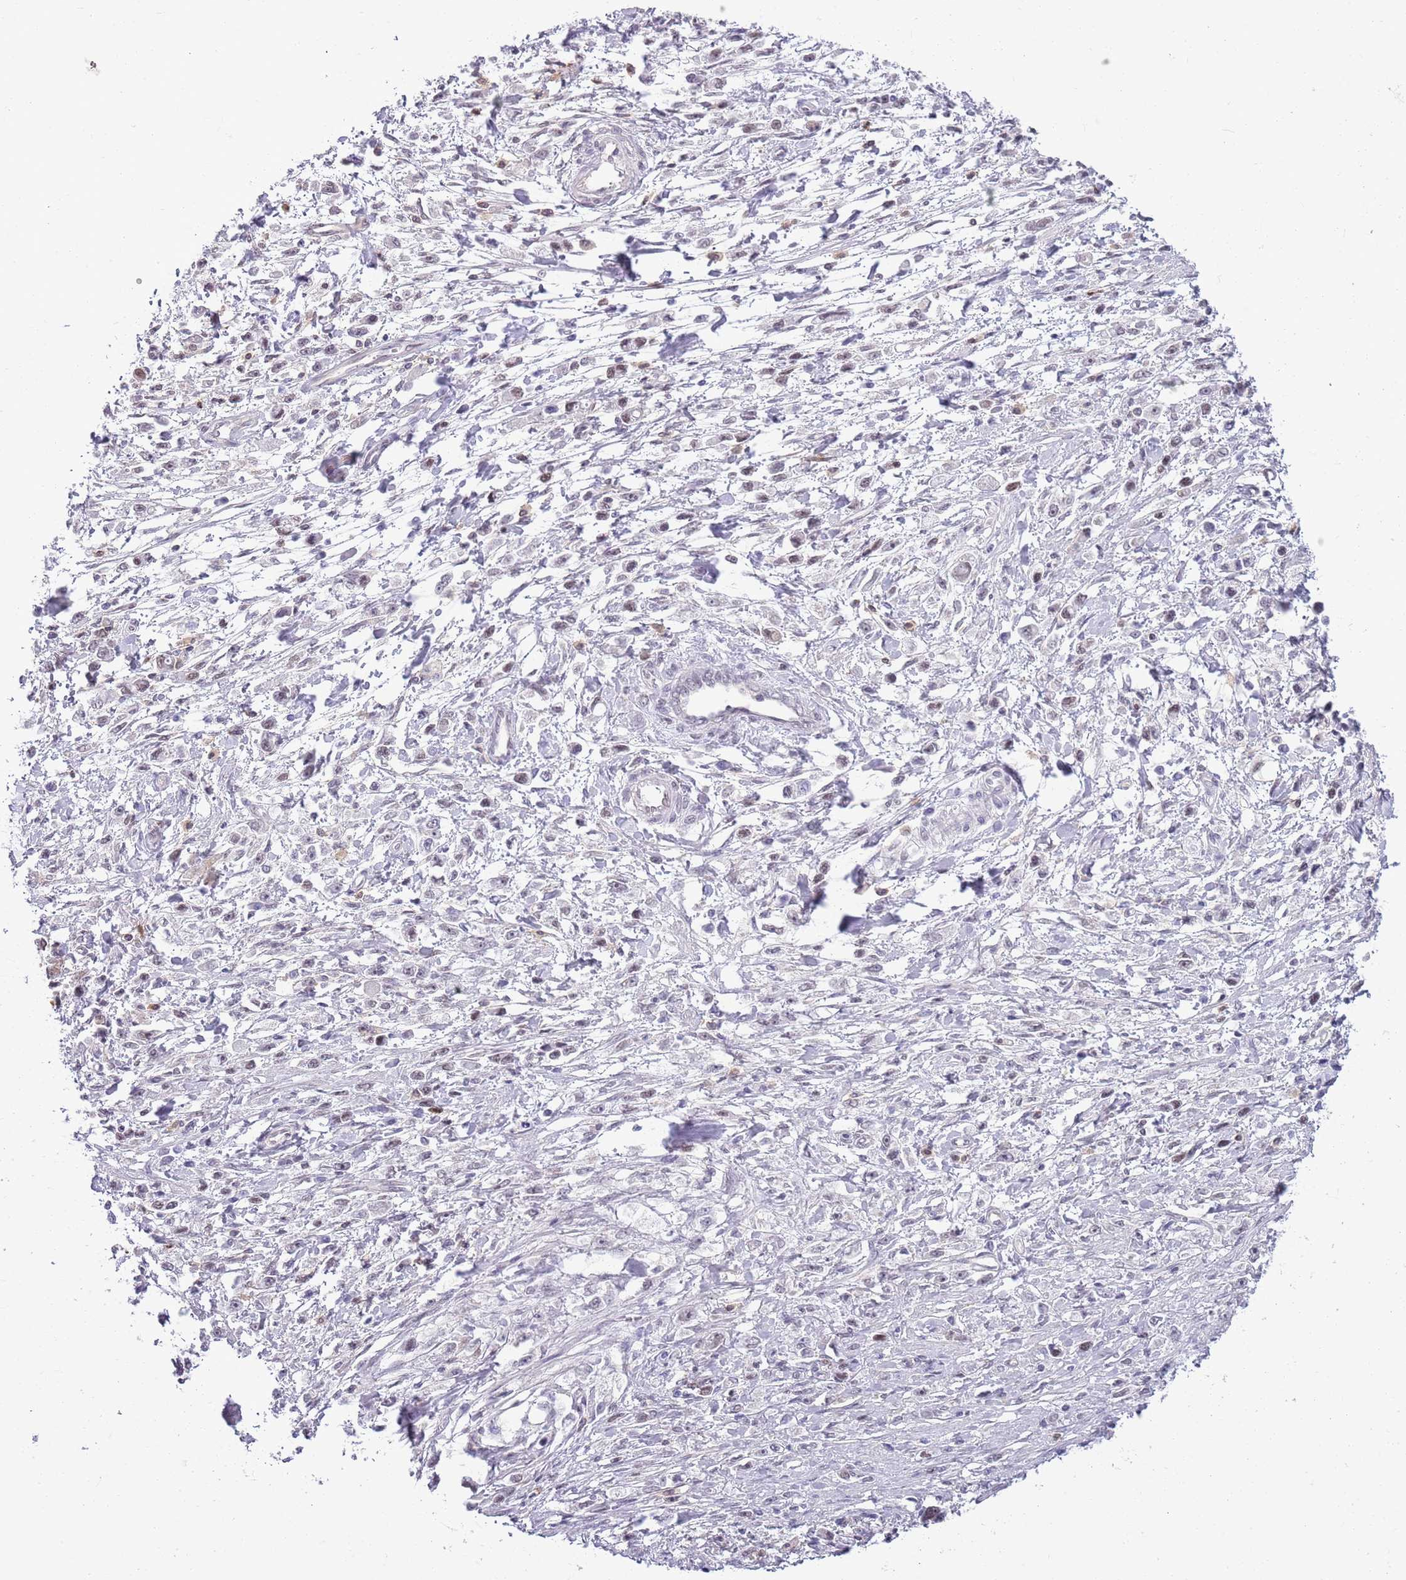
{"staining": {"intensity": "weak", "quantity": "<25%", "location": "nuclear"}, "tissue": "stomach cancer", "cell_type": "Tumor cells", "image_type": "cancer", "snomed": [{"axis": "morphology", "description": "Adenocarcinoma, NOS"}, {"axis": "topography", "description": "Stomach"}], "caption": "A photomicrograph of human stomach cancer is negative for staining in tumor cells.", "gene": "DHX32", "patient": {"sex": "female", "age": 59}}